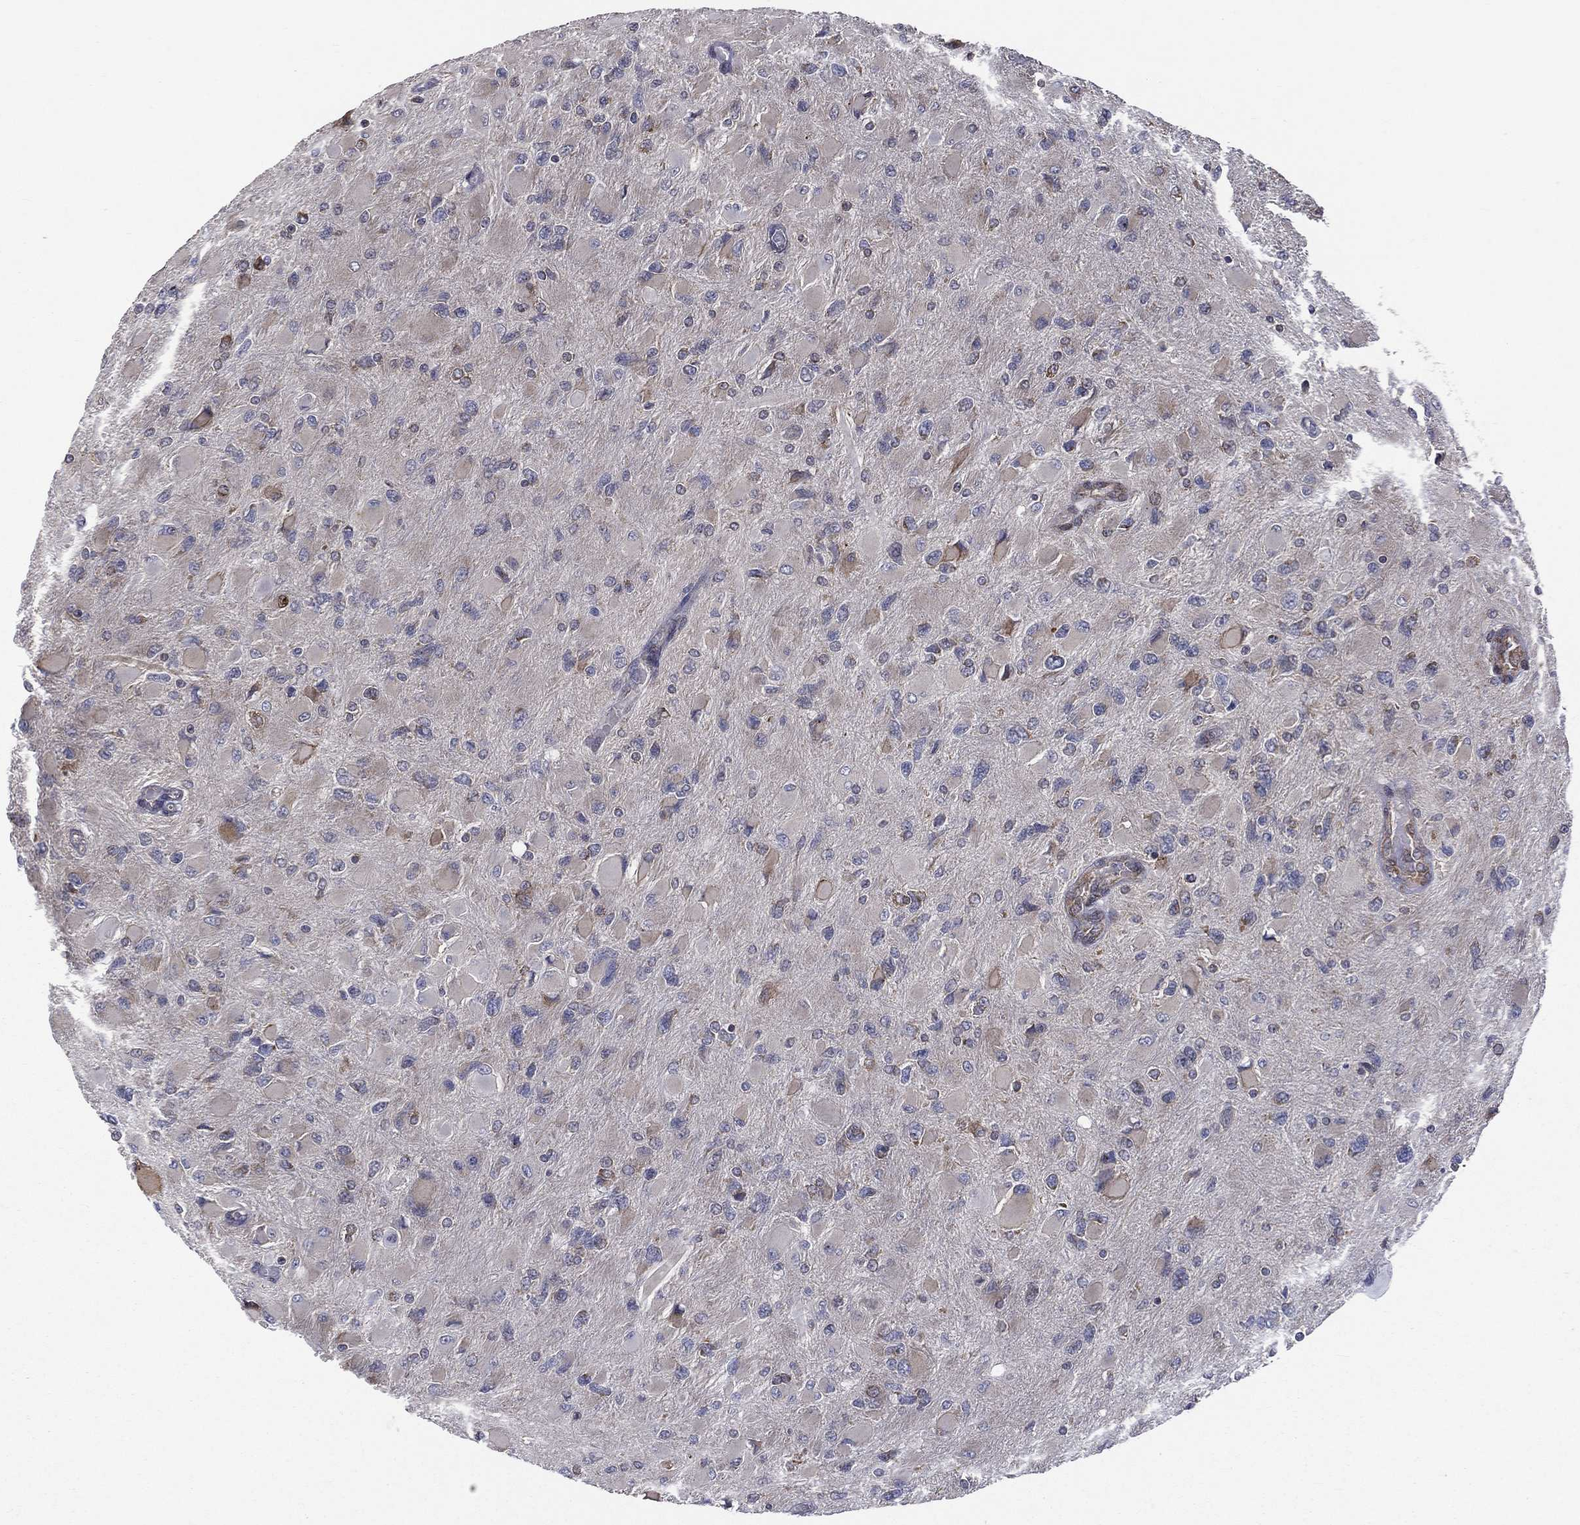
{"staining": {"intensity": "moderate", "quantity": "<25%", "location": "cytoplasmic/membranous"}, "tissue": "glioma", "cell_type": "Tumor cells", "image_type": "cancer", "snomed": [{"axis": "morphology", "description": "Glioma, malignant, High grade"}, {"axis": "topography", "description": "Cerebral cortex"}], "caption": "Immunohistochemical staining of glioma reveals moderate cytoplasmic/membranous protein expression in about <25% of tumor cells.", "gene": "C20orf96", "patient": {"sex": "female", "age": 36}}